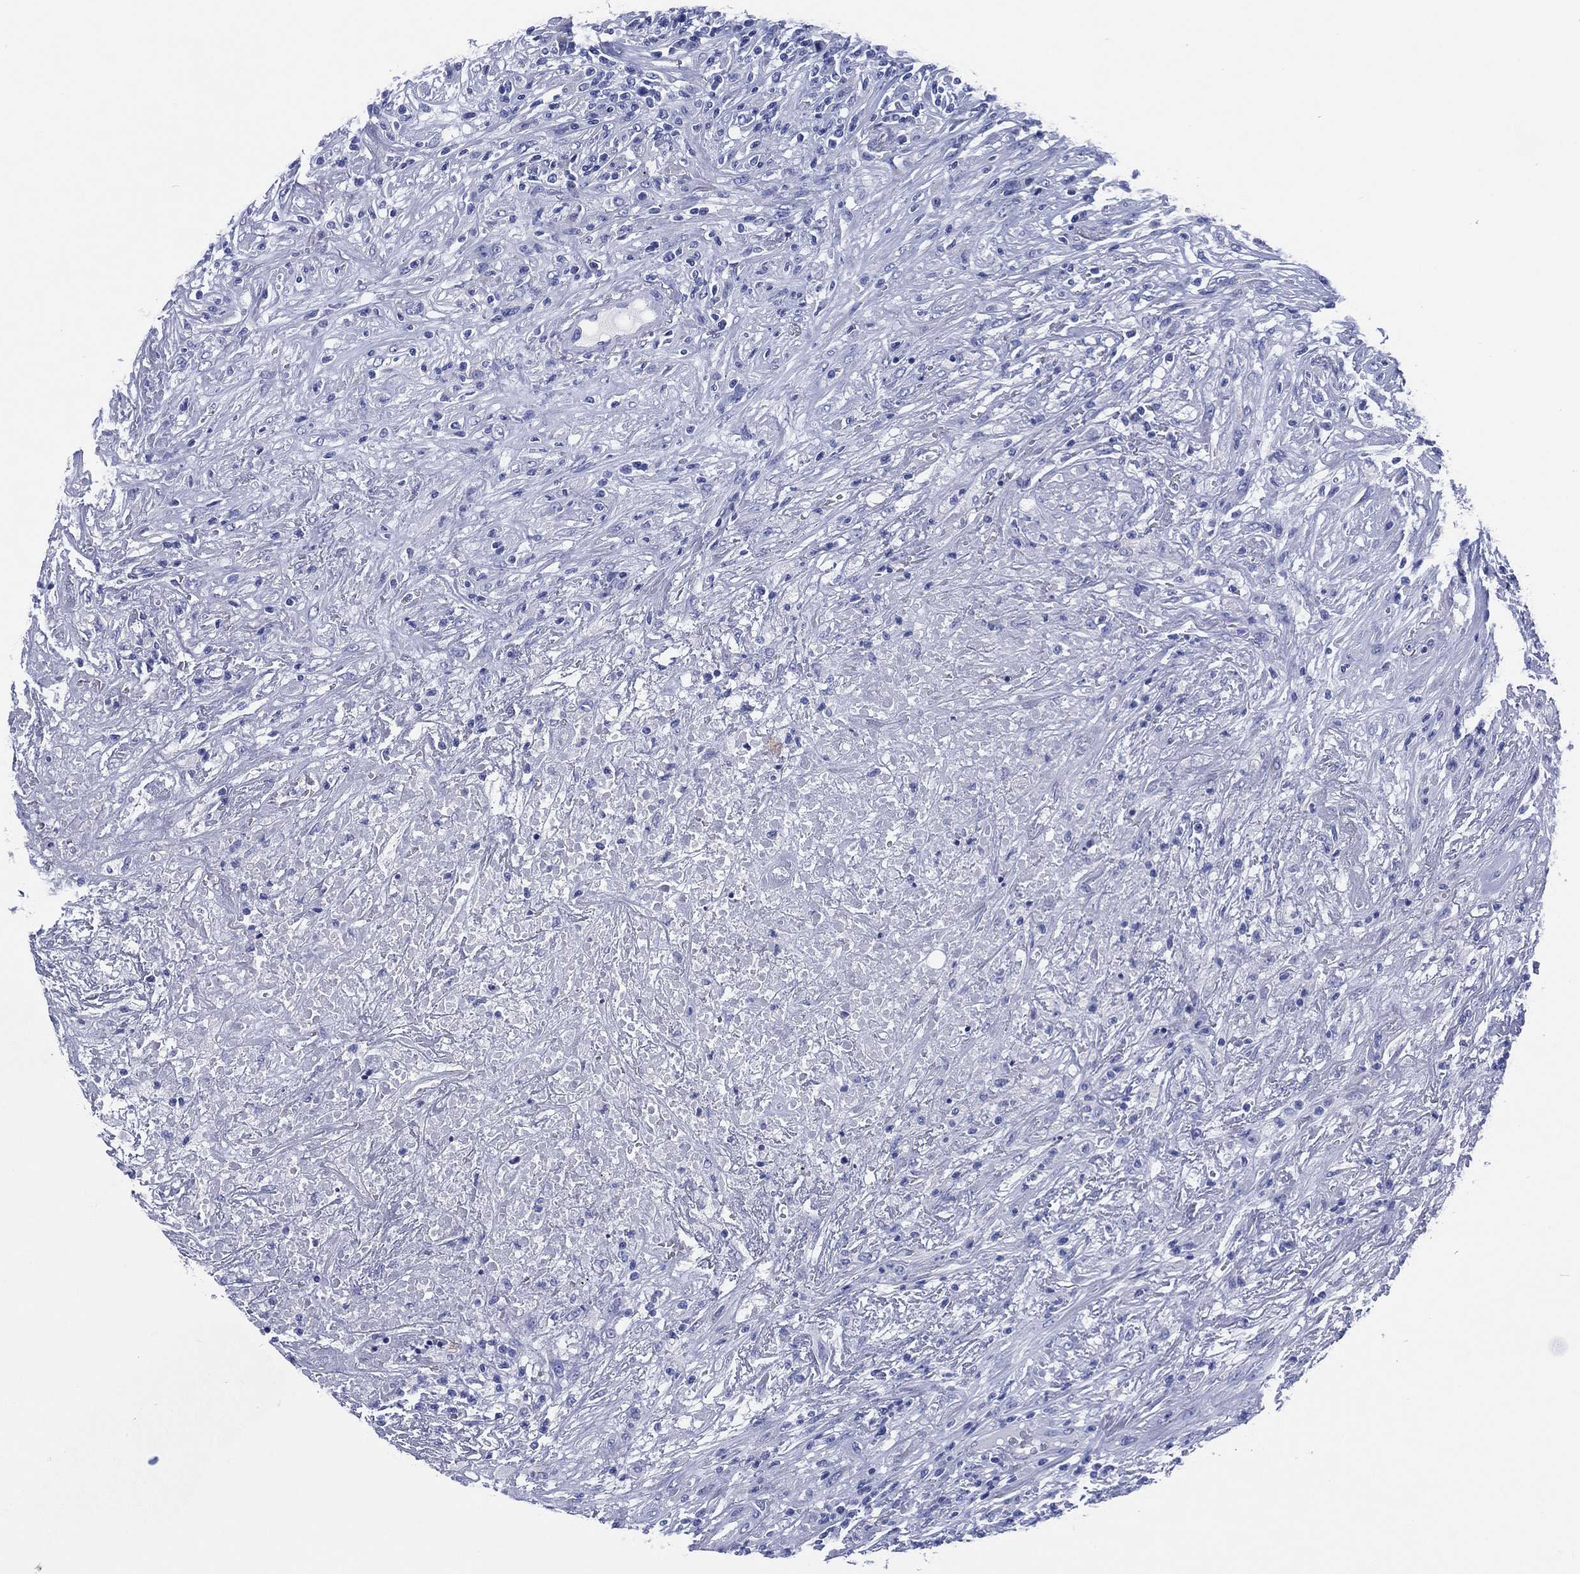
{"staining": {"intensity": "negative", "quantity": "none", "location": "none"}, "tissue": "lymphoma", "cell_type": "Tumor cells", "image_type": "cancer", "snomed": [{"axis": "morphology", "description": "Malignant lymphoma, non-Hodgkin's type, High grade"}, {"axis": "topography", "description": "Lung"}], "caption": "Micrograph shows no significant protein staining in tumor cells of high-grade malignant lymphoma, non-Hodgkin's type. Brightfield microscopy of immunohistochemistry (IHC) stained with DAB (3,3'-diaminobenzidine) (brown) and hematoxylin (blue), captured at high magnification.", "gene": "SLC9C2", "patient": {"sex": "male", "age": 79}}